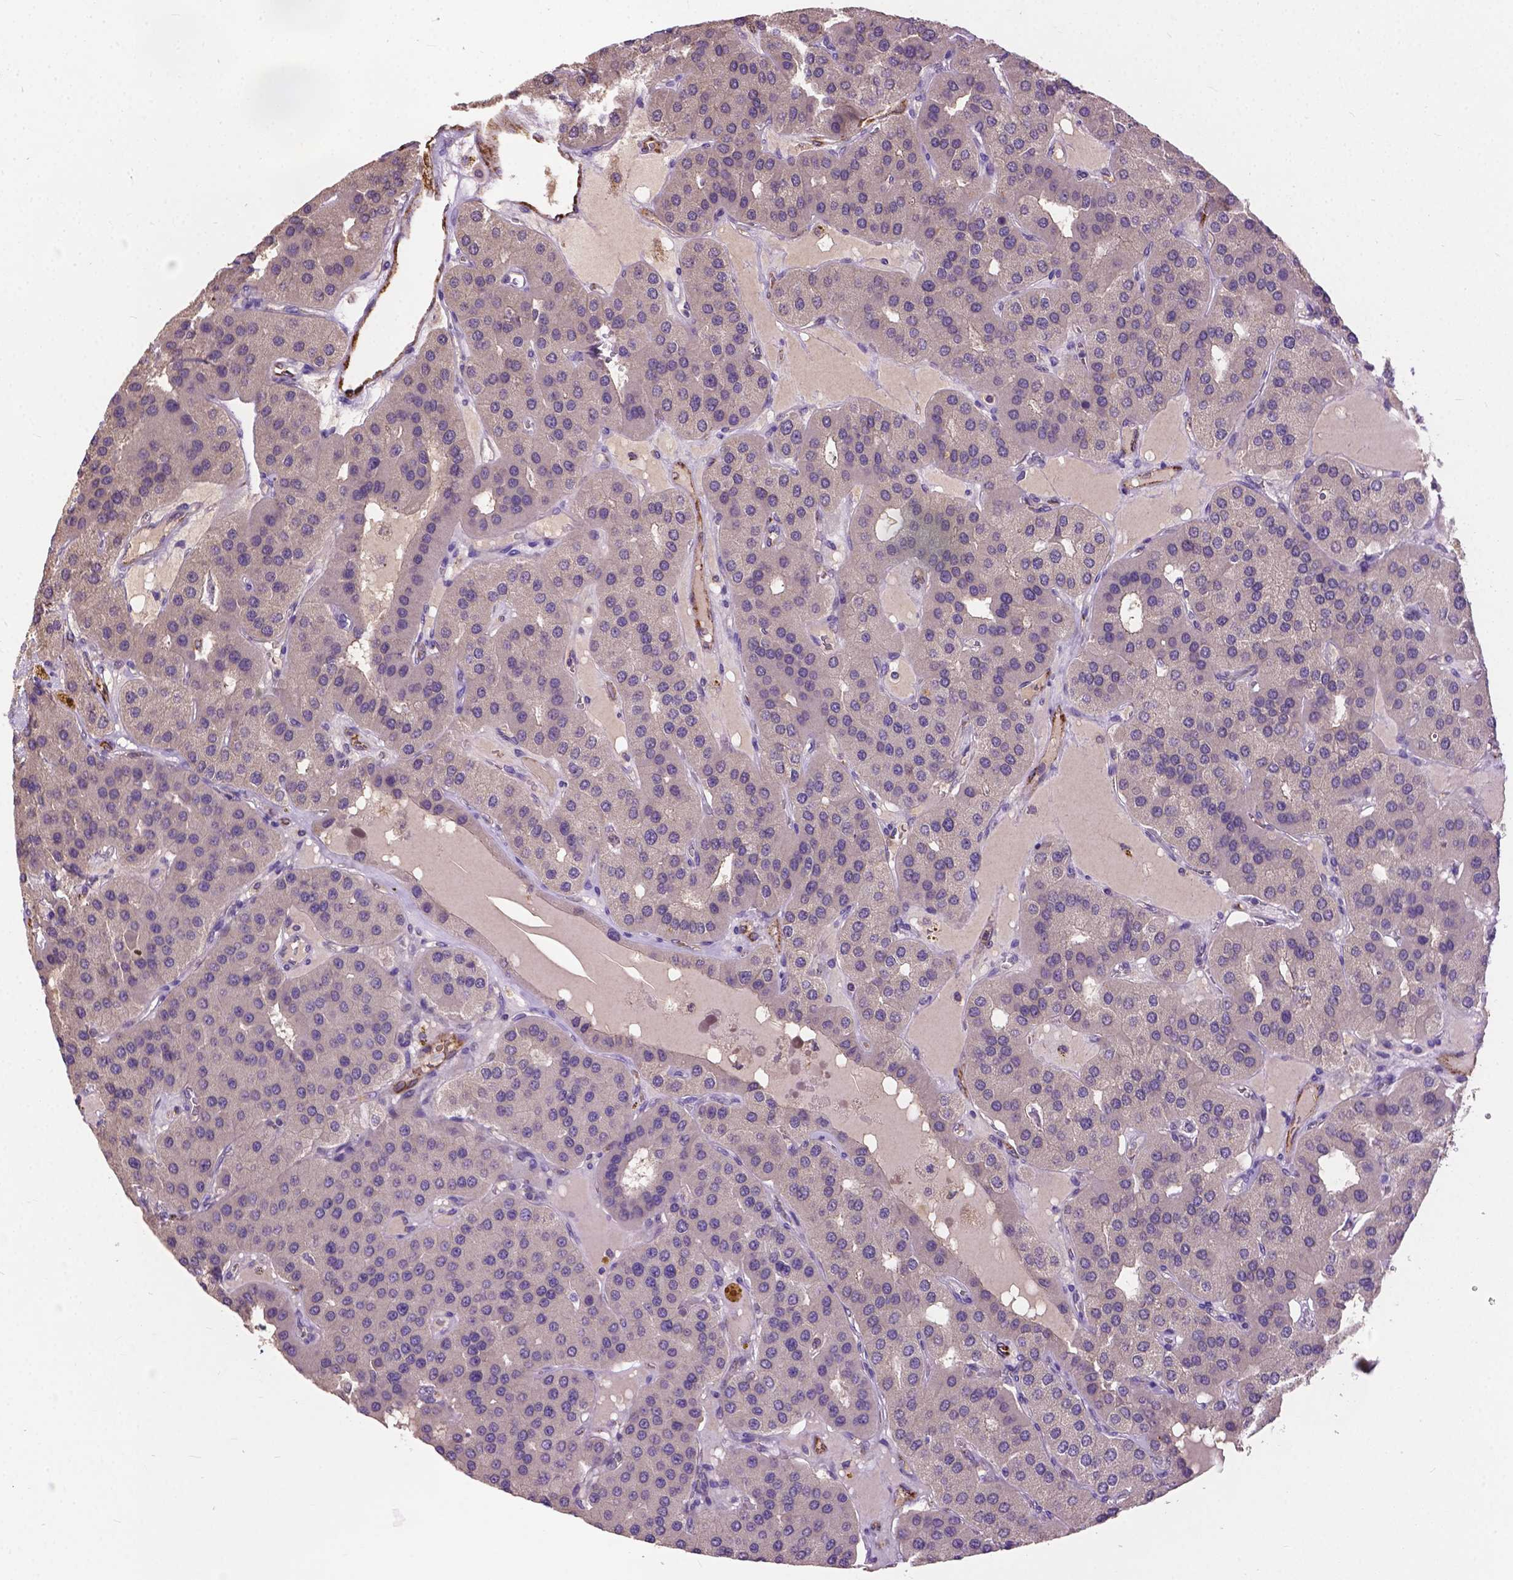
{"staining": {"intensity": "negative", "quantity": "none", "location": "none"}, "tissue": "parathyroid gland", "cell_type": "Glandular cells", "image_type": "normal", "snomed": [{"axis": "morphology", "description": "Normal tissue, NOS"}, {"axis": "morphology", "description": "Adenoma, NOS"}, {"axis": "topography", "description": "Parathyroid gland"}], "caption": "A micrograph of parathyroid gland stained for a protein shows no brown staining in glandular cells.", "gene": "ZNF337", "patient": {"sex": "female", "age": 86}}